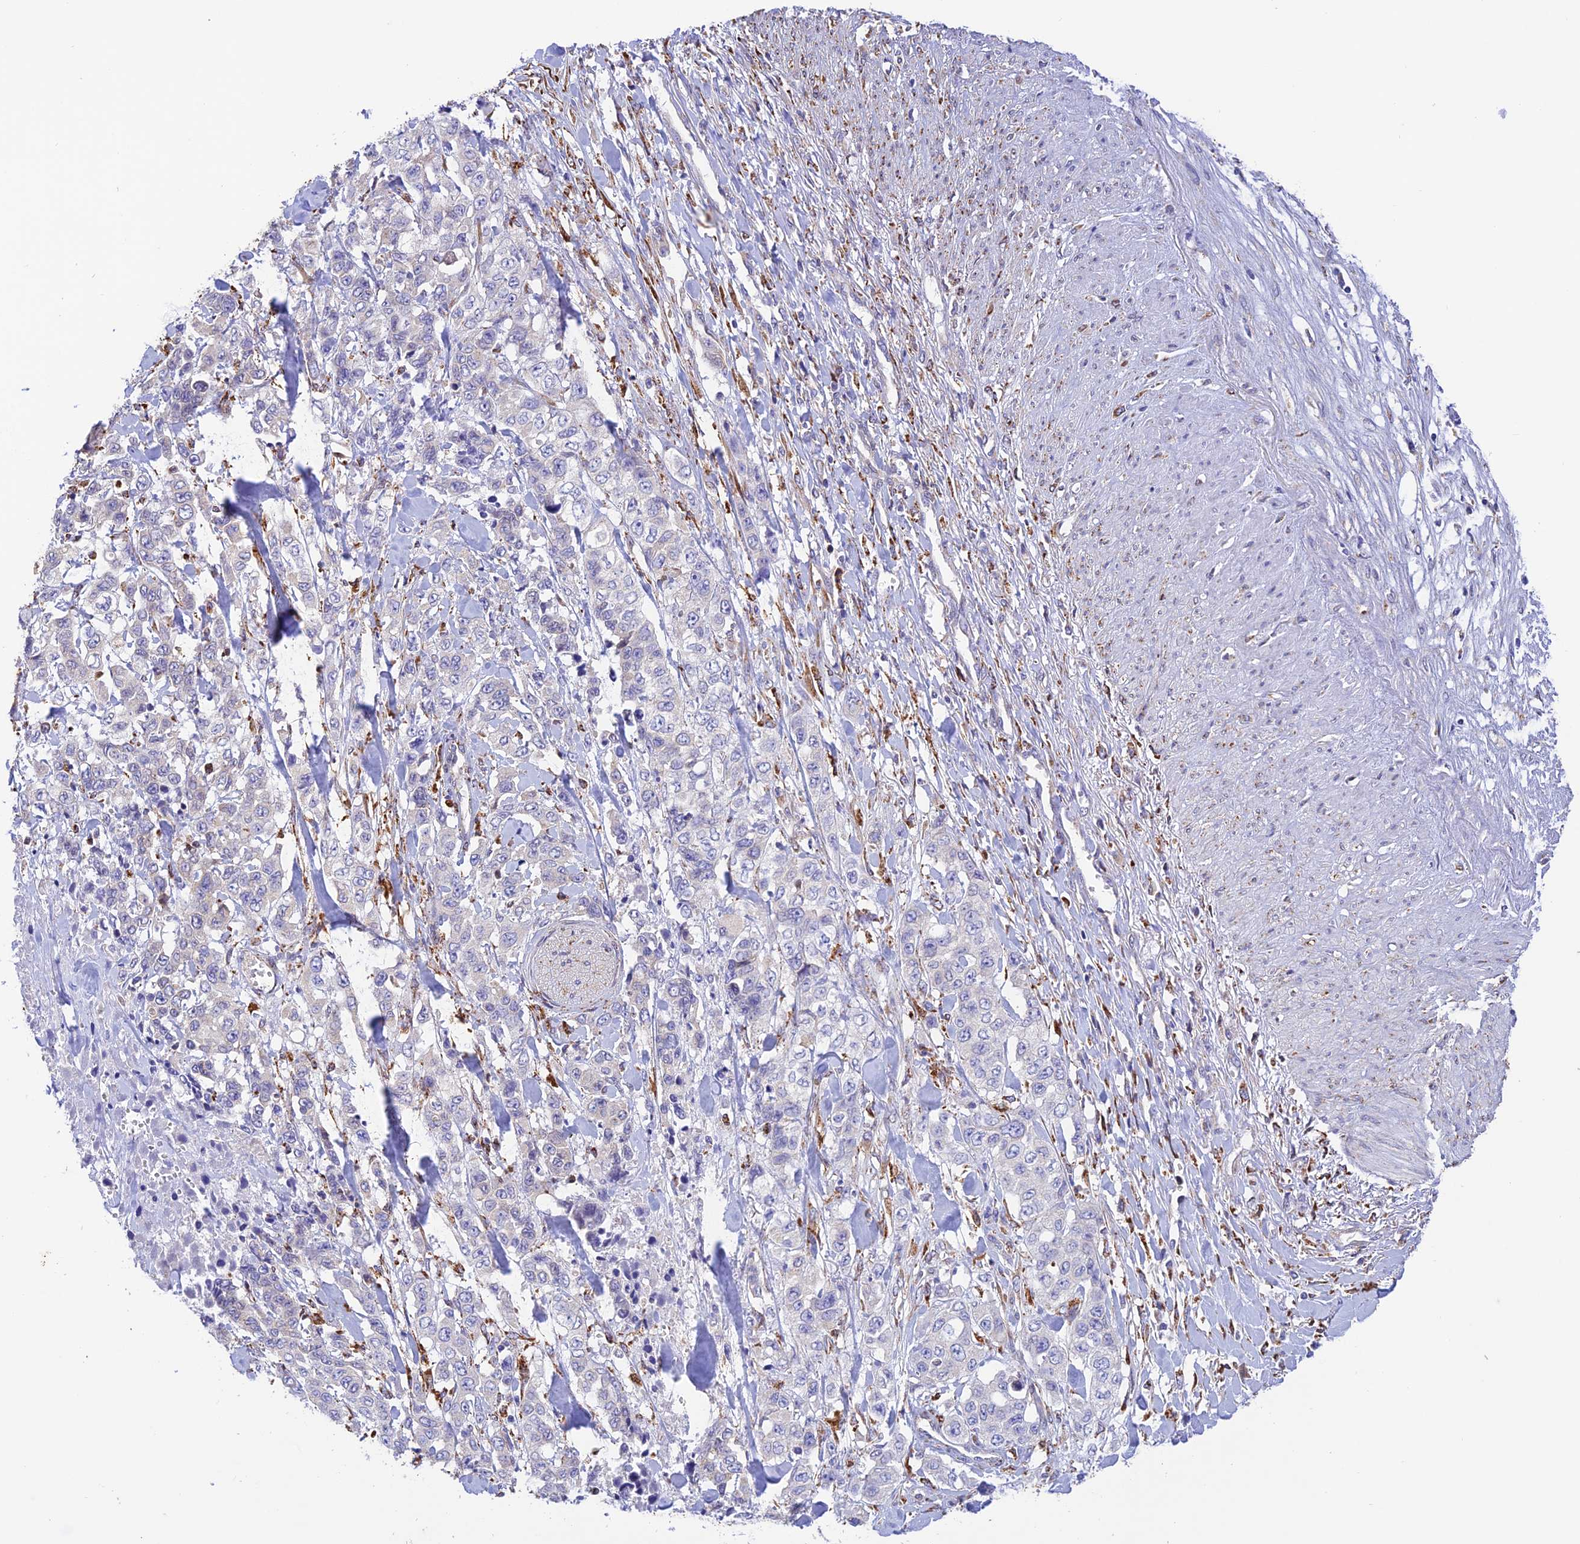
{"staining": {"intensity": "negative", "quantity": "none", "location": "none"}, "tissue": "stomach cancer", "cell_type": "Tumor cells", "image_type": "cancer", "snomed": [{"axis": "morphology", "description": "Adenocarcinoma, NOS"}, {"axis": "topography", "description": "Stomach, upper"}], "caption": "Image shows no significant protein expression in tumor cells of stomach cancer.", "gene": "VKORC1", "patient": {"sex": "male", "age": 62}}